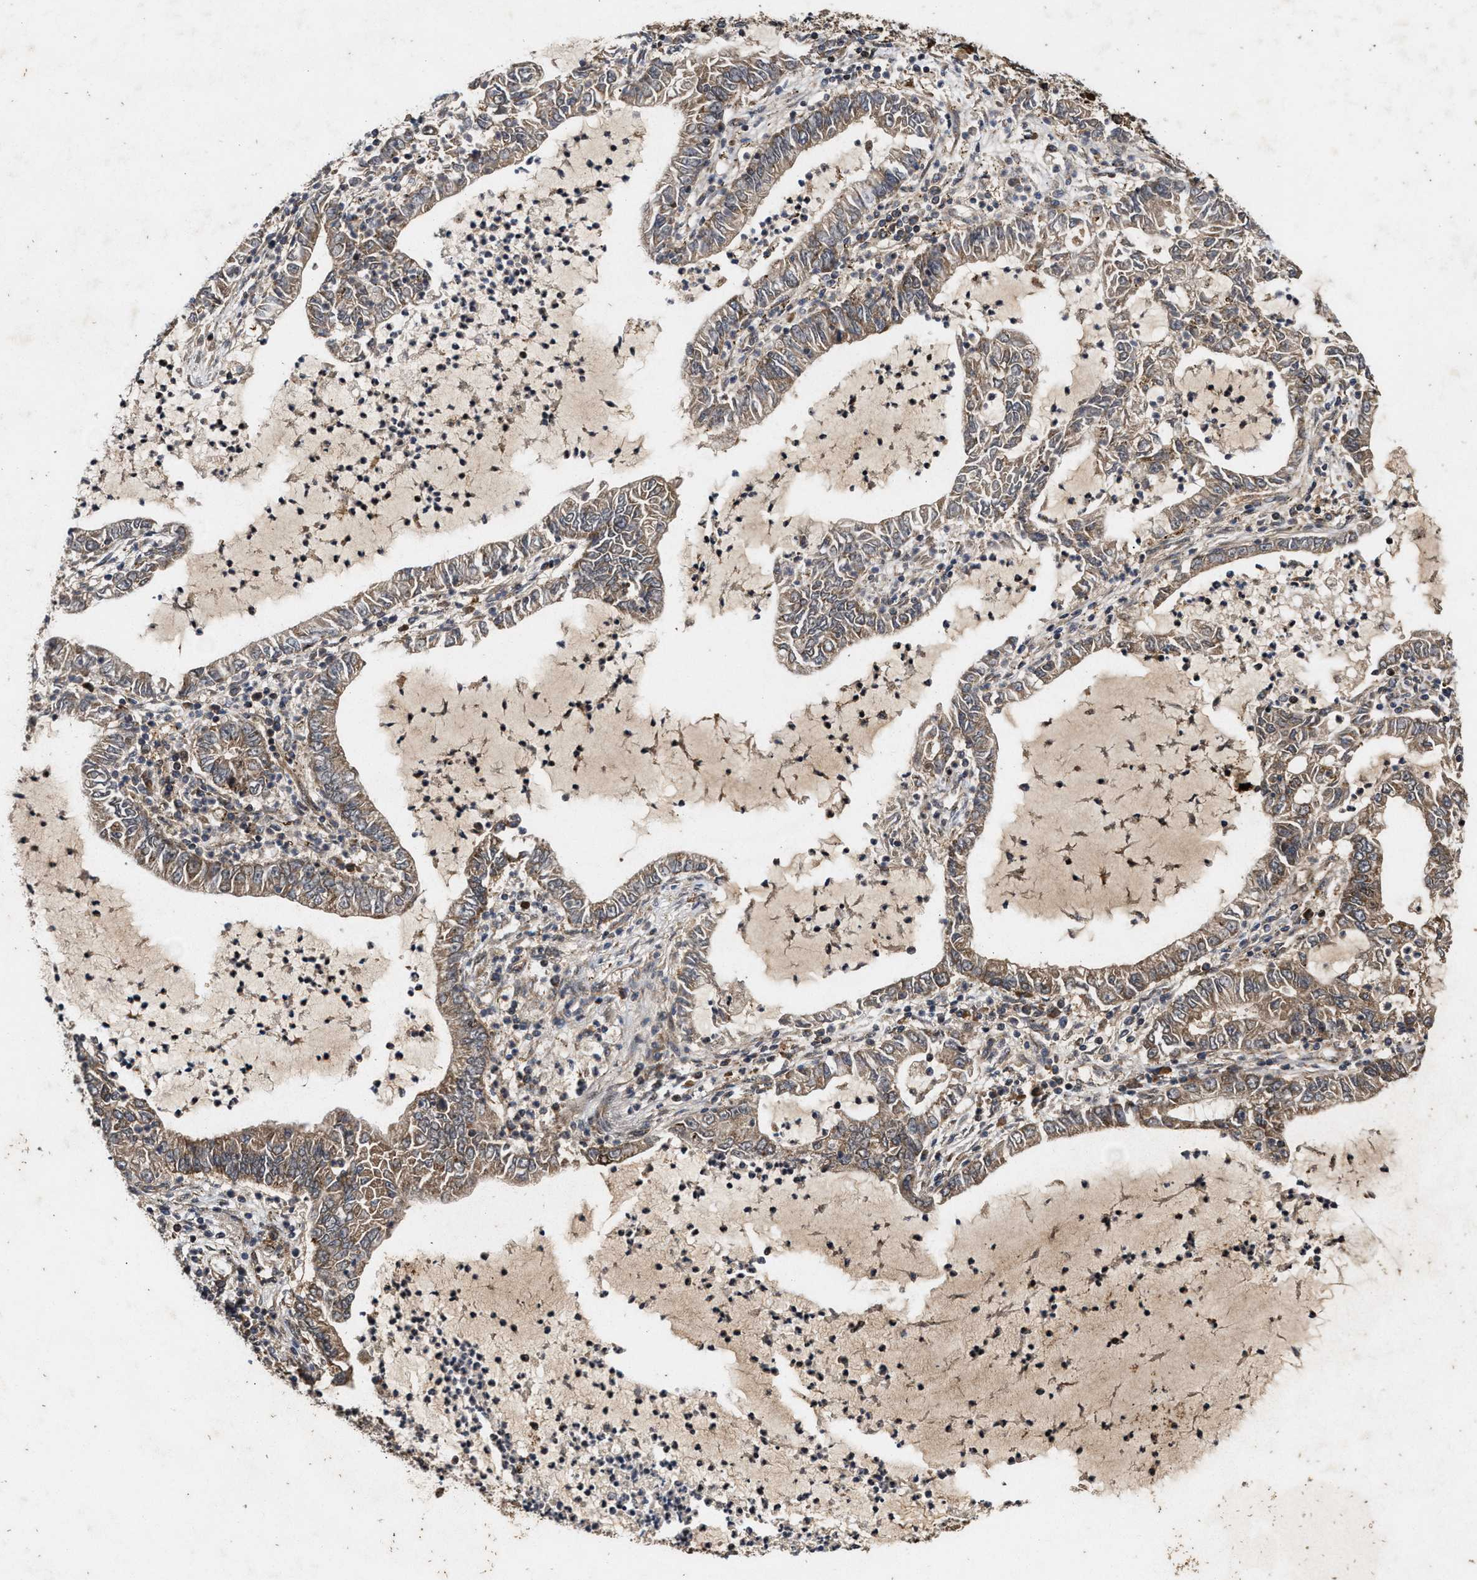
{"staining": {"intensity": "strong", "quantity": "25%-75%", "location": "cytoplasmic/membranous"}, "tissue": "lung cancer", "cell_type": "Tumor cells", "image_type": "cancer", "snomed": [{"axis": "morphology", "description": "Adenocarcinoma, NOS"}, {"axis": "topography", "description": "Lung"}], "caption": "A high amount of strong cytoplasmic/membranous expression is appreciated in approximately 25%-75% of tumor cells in lung cancer (adenocarcinoma) tissue.", "gene": "CFLAR", "patient": {"sex": "female", "age": 51}}